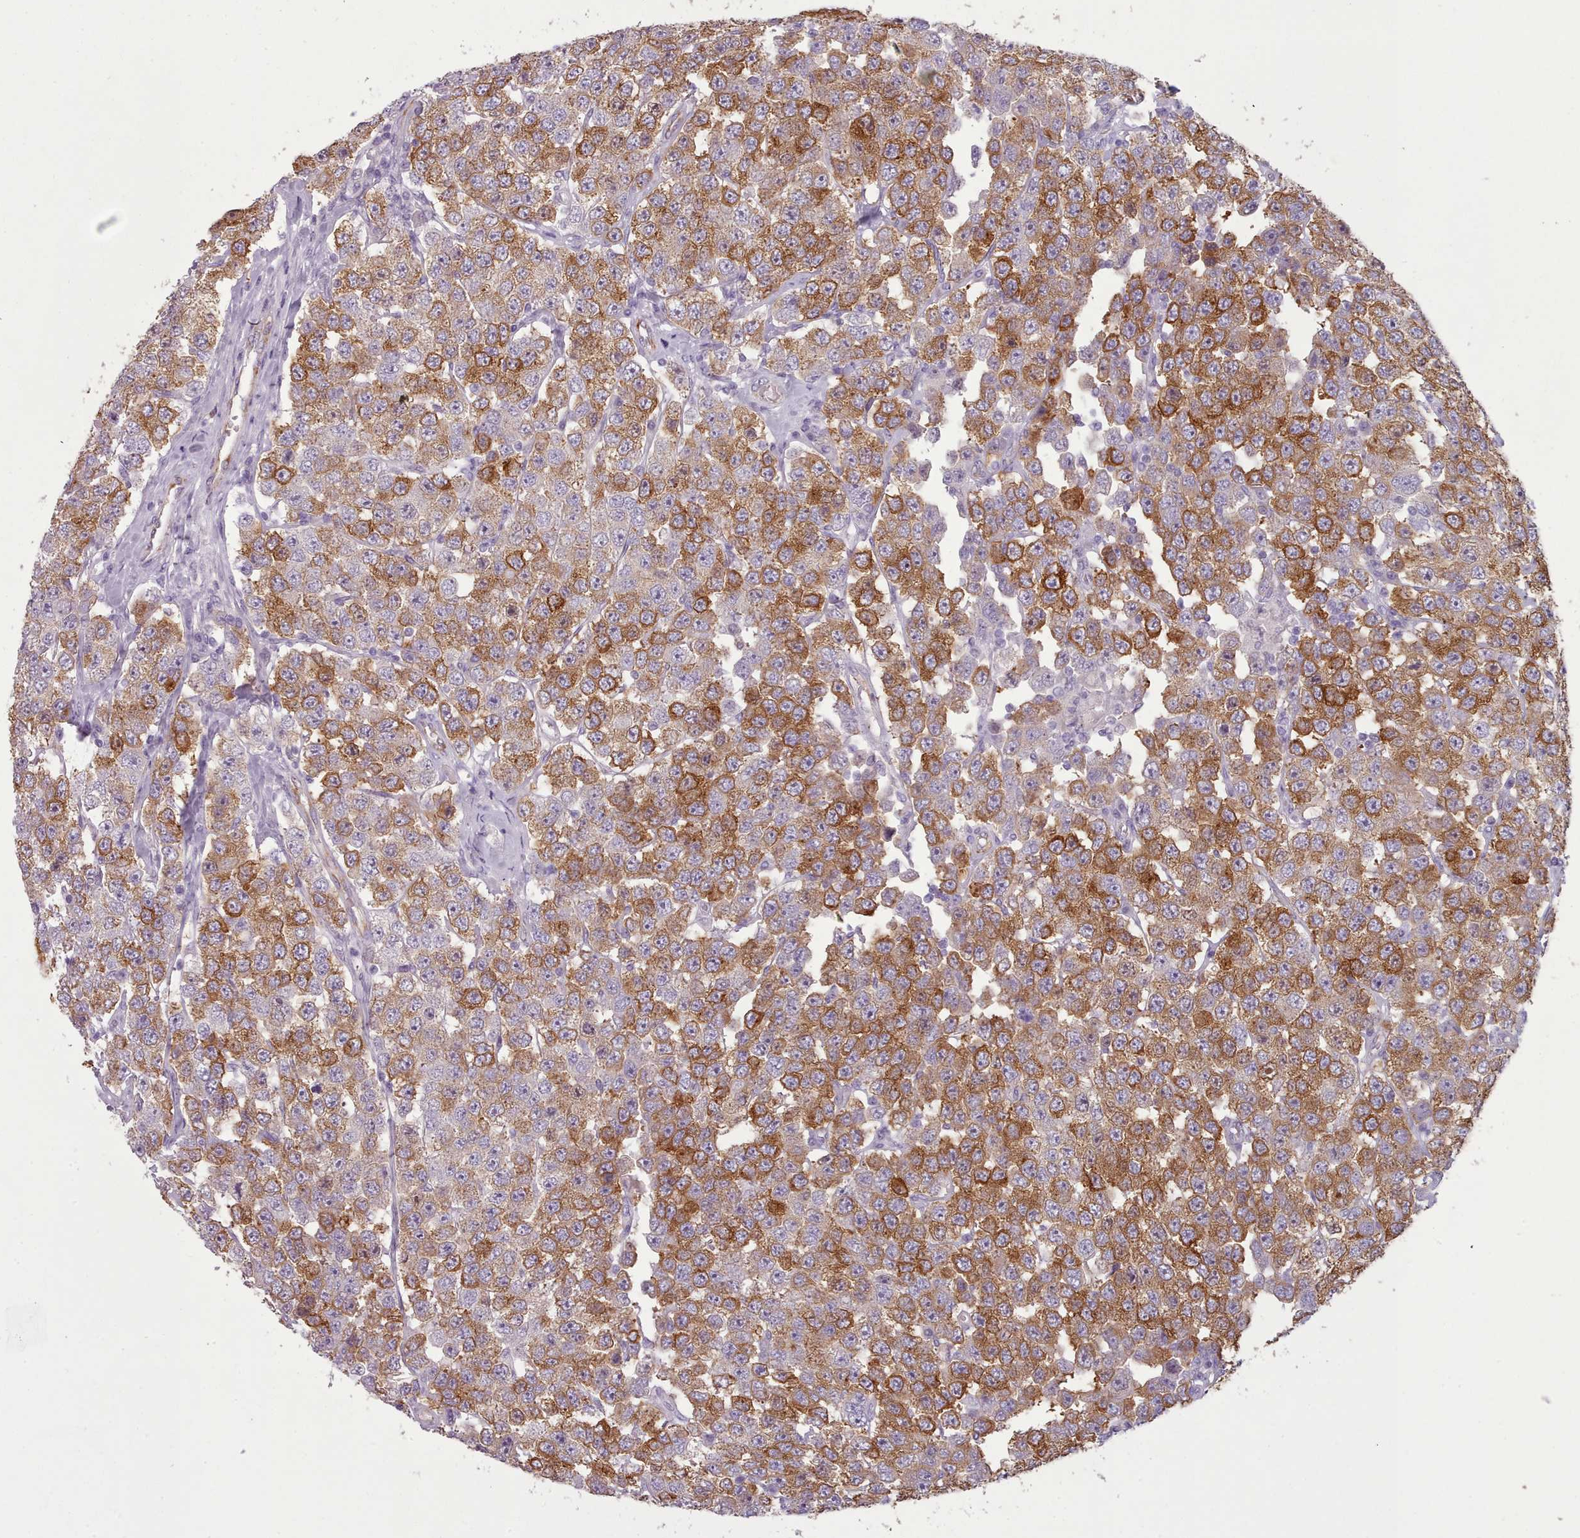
{"staining": {"intensity": "moderate", "quantity": ">75%", "location": "cytoplasmic/membranous"}, "tissue": "testis cancer", "cell_type": "Tumor cells", "image_type": "cancer", "snomed": [{"axis": "morphology", "description": "Seminoma, NOS"}, {"axis": "topography", "description": "Testis"}], "caption": "About >75% of tumor cells in testis cancer show moderate cytoplasmic/membranous protein expression as visualized by brown immunohistochemical staining.", "gene": "NDST2", "patient": {"sex": "male", "age": 28}}